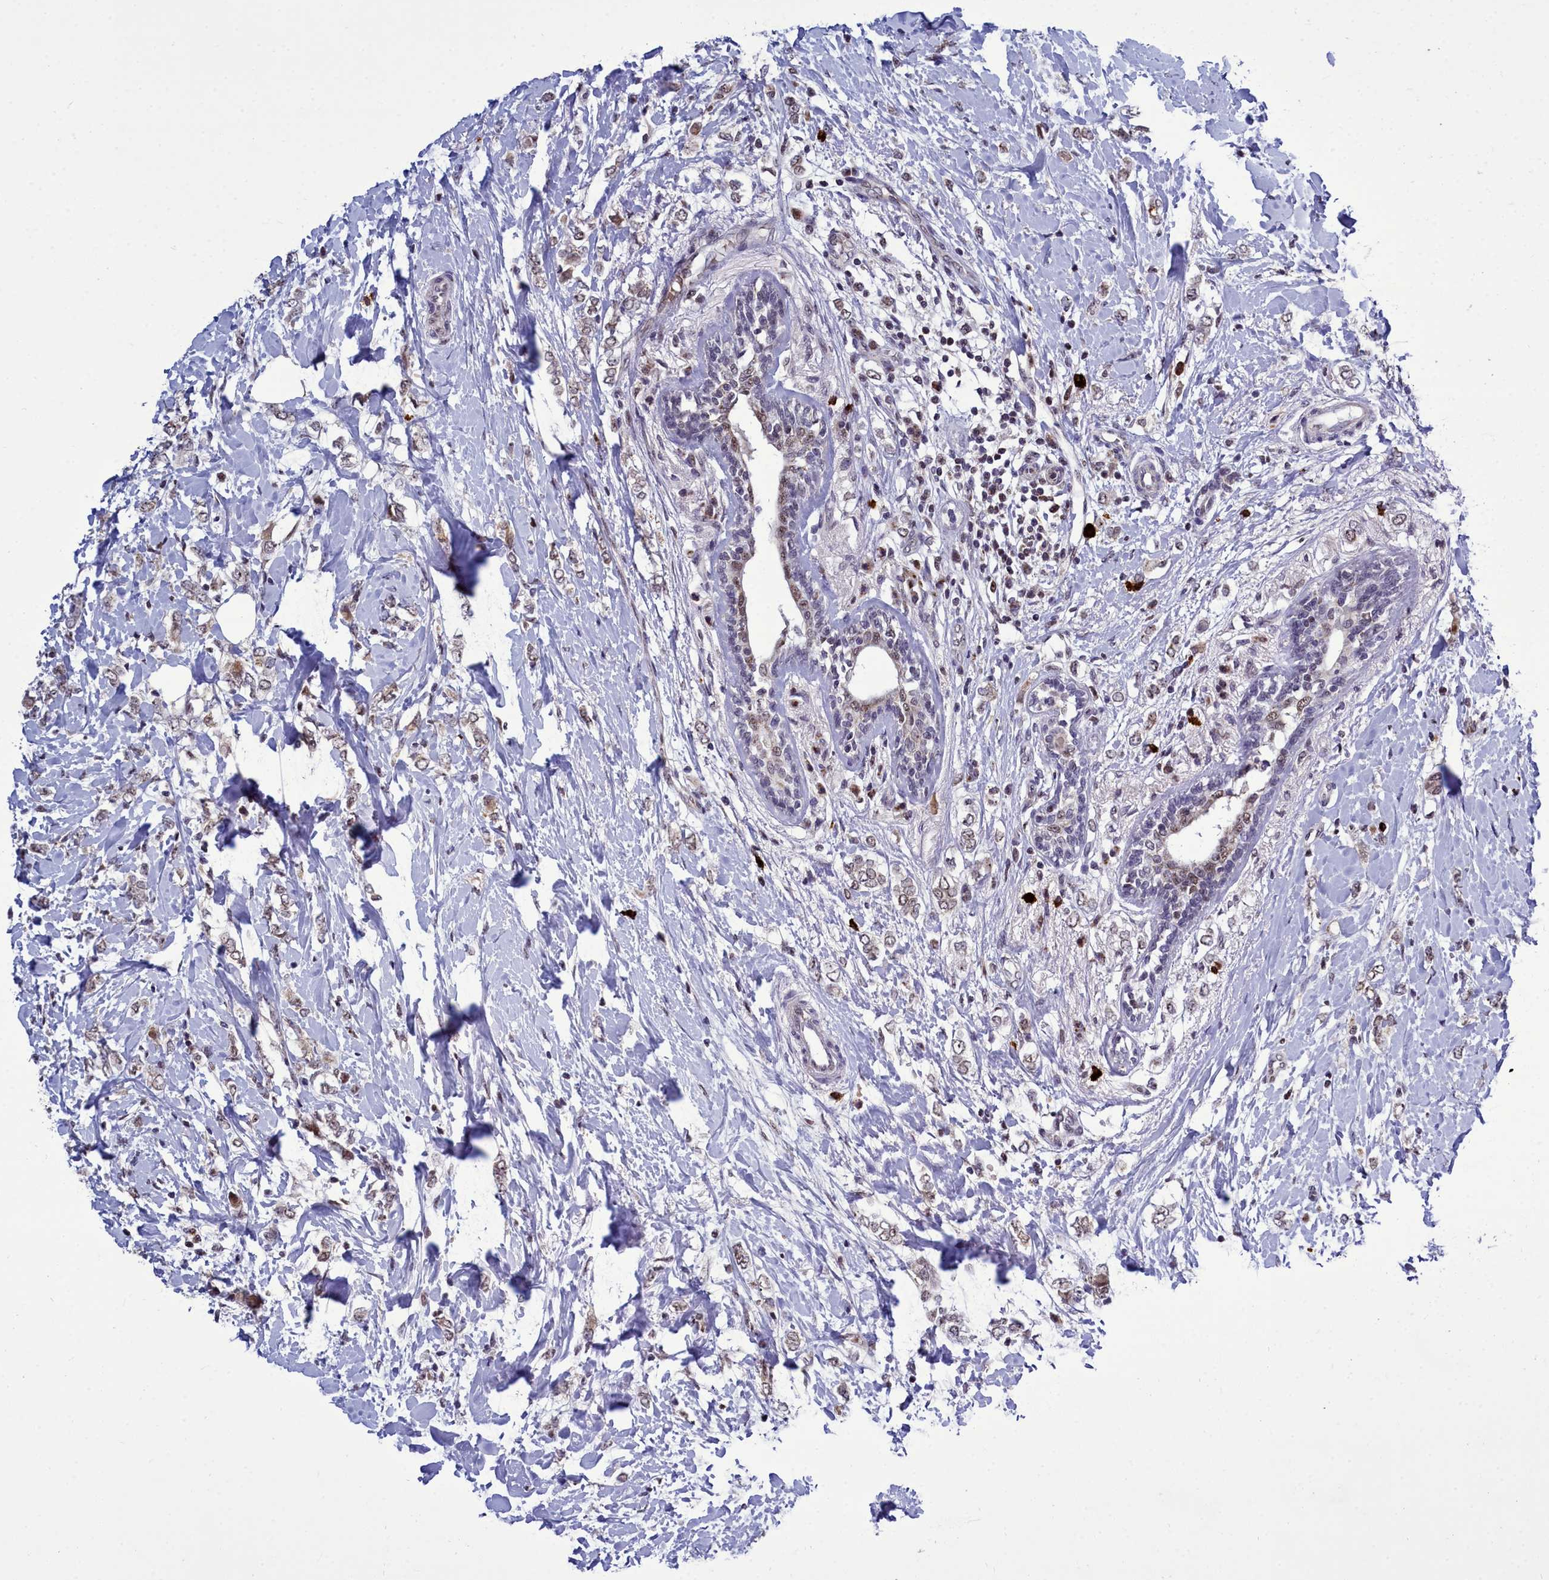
{"staining": {"intensity": "weak", "quantity": "25%-75%", "location": "nuclear"}, "tissue": "breast cancer", "cell_type": "Tumor cells", "image_type": "cancer", "snomed": [{"axis": "morphology", "description": "Normal tissue, NOS"}, {"axis": "morphology", "description": "Lobular carcinoma"}, {"axis": "topography", "description": "Breast"}], "caption": "Breast cancer stained with DAB (3,3'-diaminobenzidine) IHC exhibits low levels of weak nuclear expression in about 25%-75% of tumor cells.", "gene": "POM121L2", "patient": {"sex": "female", "age": 47}}